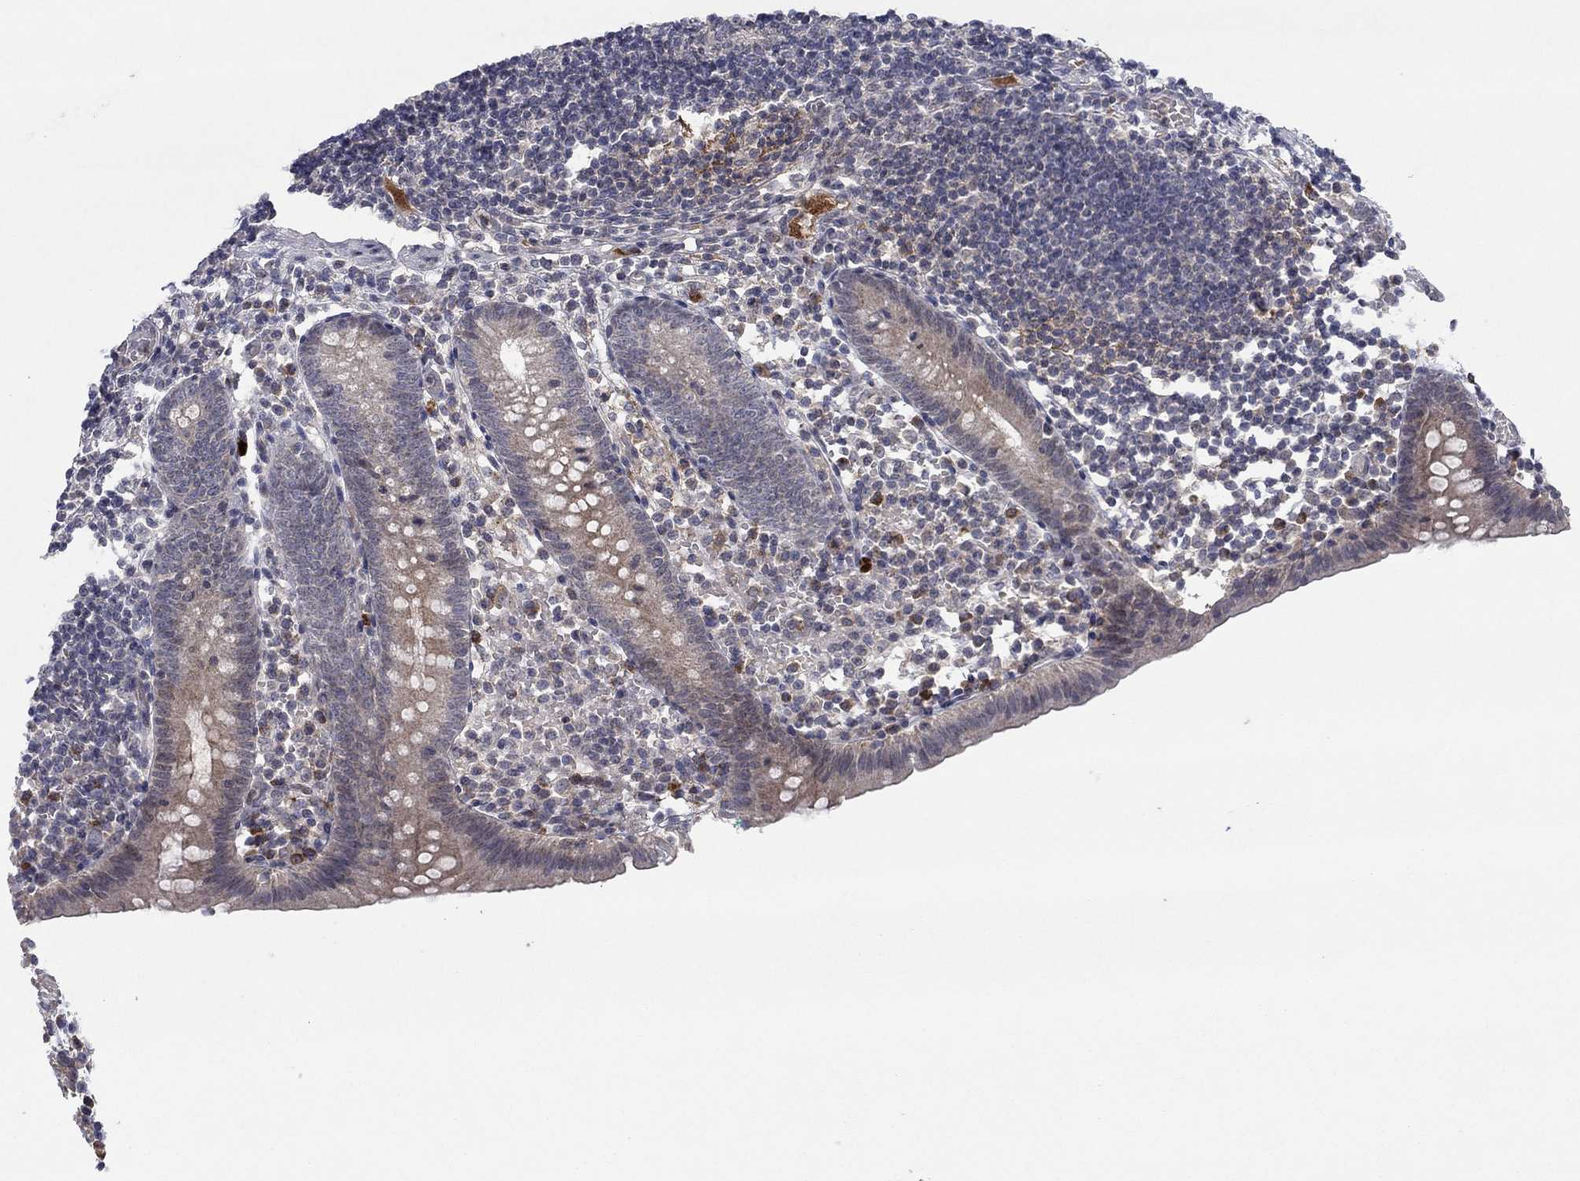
{"staining": {"intensity": "weak", "quantity": "25%-75%", "location": "cytoplasmic/membranous"}, "tissue": "appendix", "cell_type": "Glandular cells", "image_type": "normal", "snomed": [{"axis": "morphology", "description": "Normal tissue, NOS"}, {"axis": "topography", "description": "Appendix"}], "caption": "A high-resolution photomicrograph shows immunohistochemistry (IHC) staining of benign appendix, which displays weak cytoplasmic/membranous staining in about 25%-75% of glandular cells. The protein is stained brown, and the nuclei are stained in blue (DAB (3,3'-diaminobenzidine) IHC with brightfield microscopy, high magnification).", "gene": "IL4", "patient": {"sex": "female", "age": 40}}